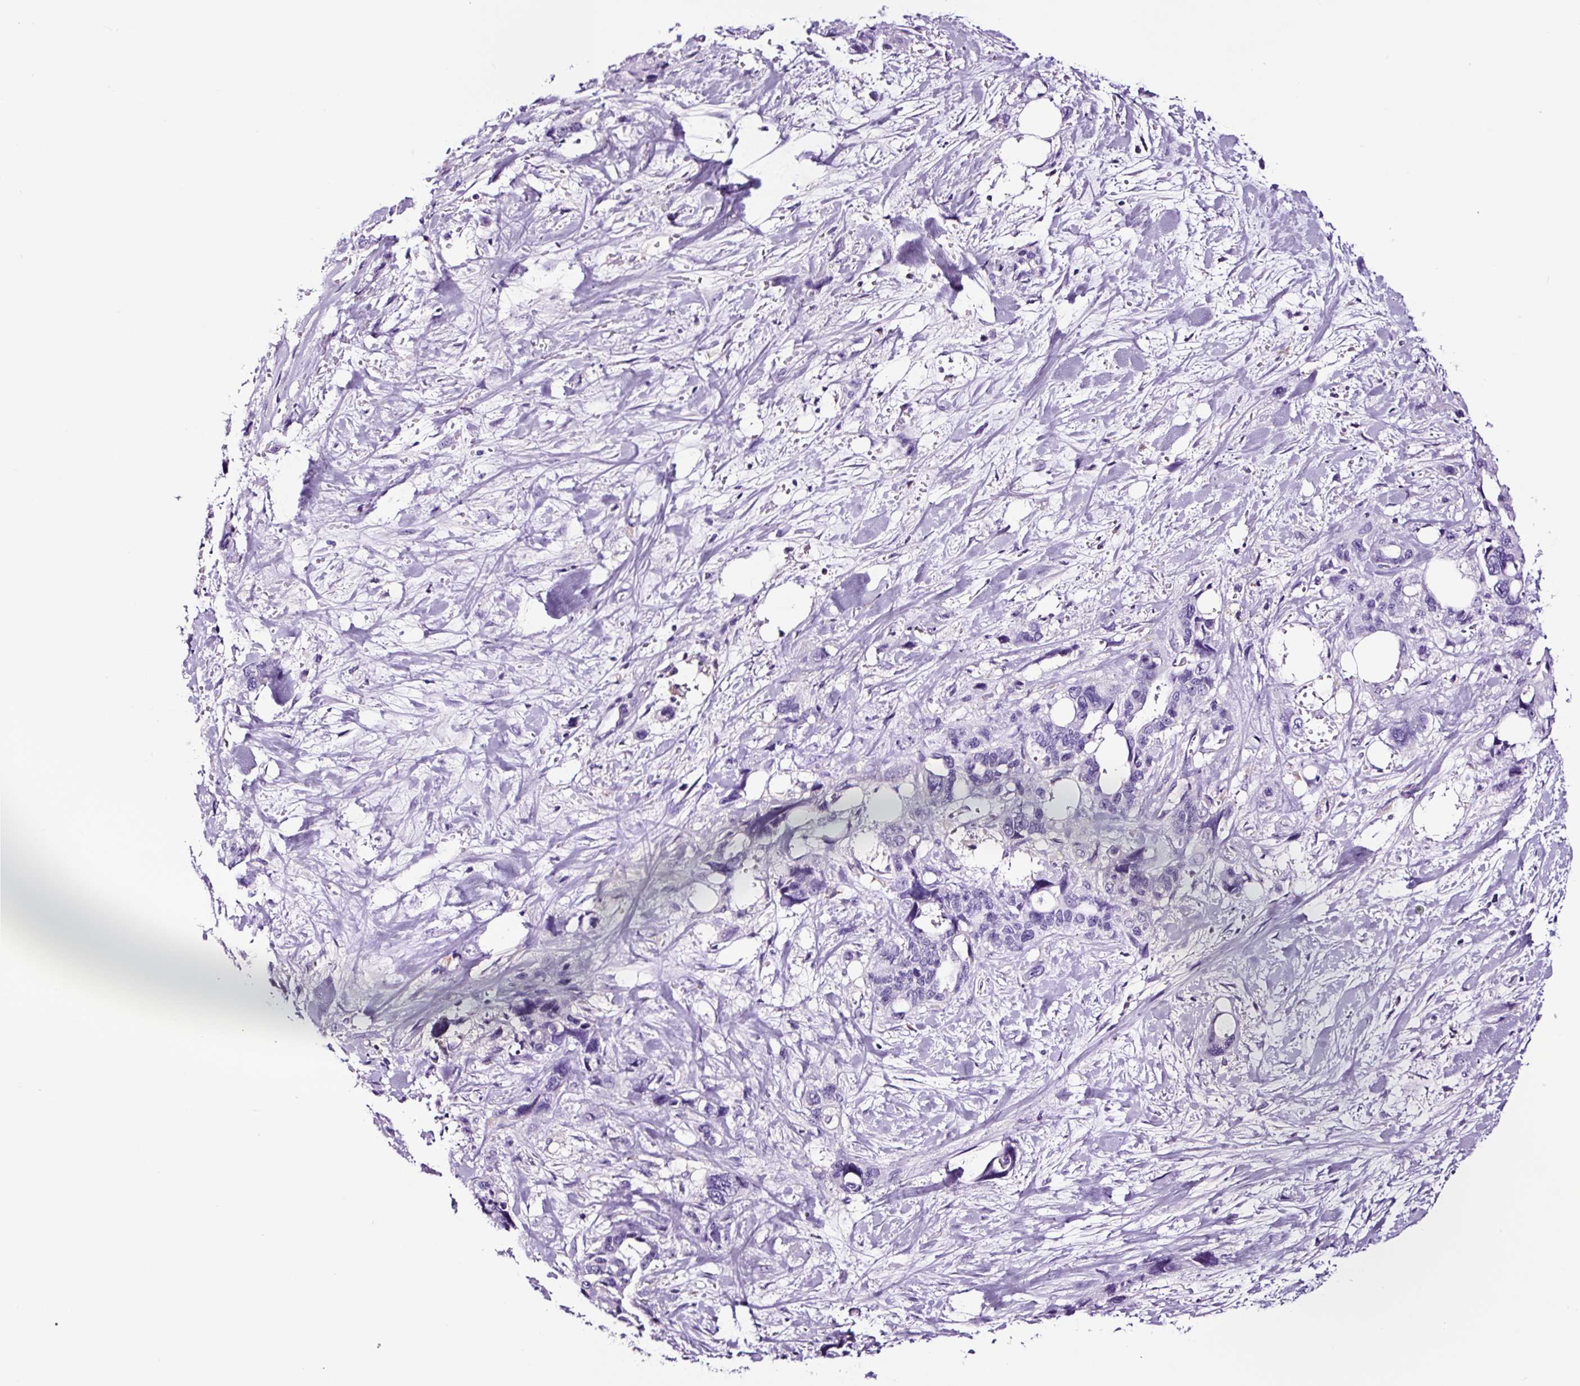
{"staining": {"intensity": "negative", "quantity": "none", "location": "none"}, "tissue": "pancreatic cancer", "cell_type": "Tumor cells", "image_type": "cancer", "snomed": [{"axis": "morphology", "description": "Adenocarcinoma, NOS"}, {"axis": "topography", "description": "Pancreas"}], "caption": "Immunohistochemistry (IHC) of adenocarcinoma (pancreatic) demonstrates no expression in tumor cells.", "gene": "FBXL7", "patient": {"sex": "male", "age": 46}}